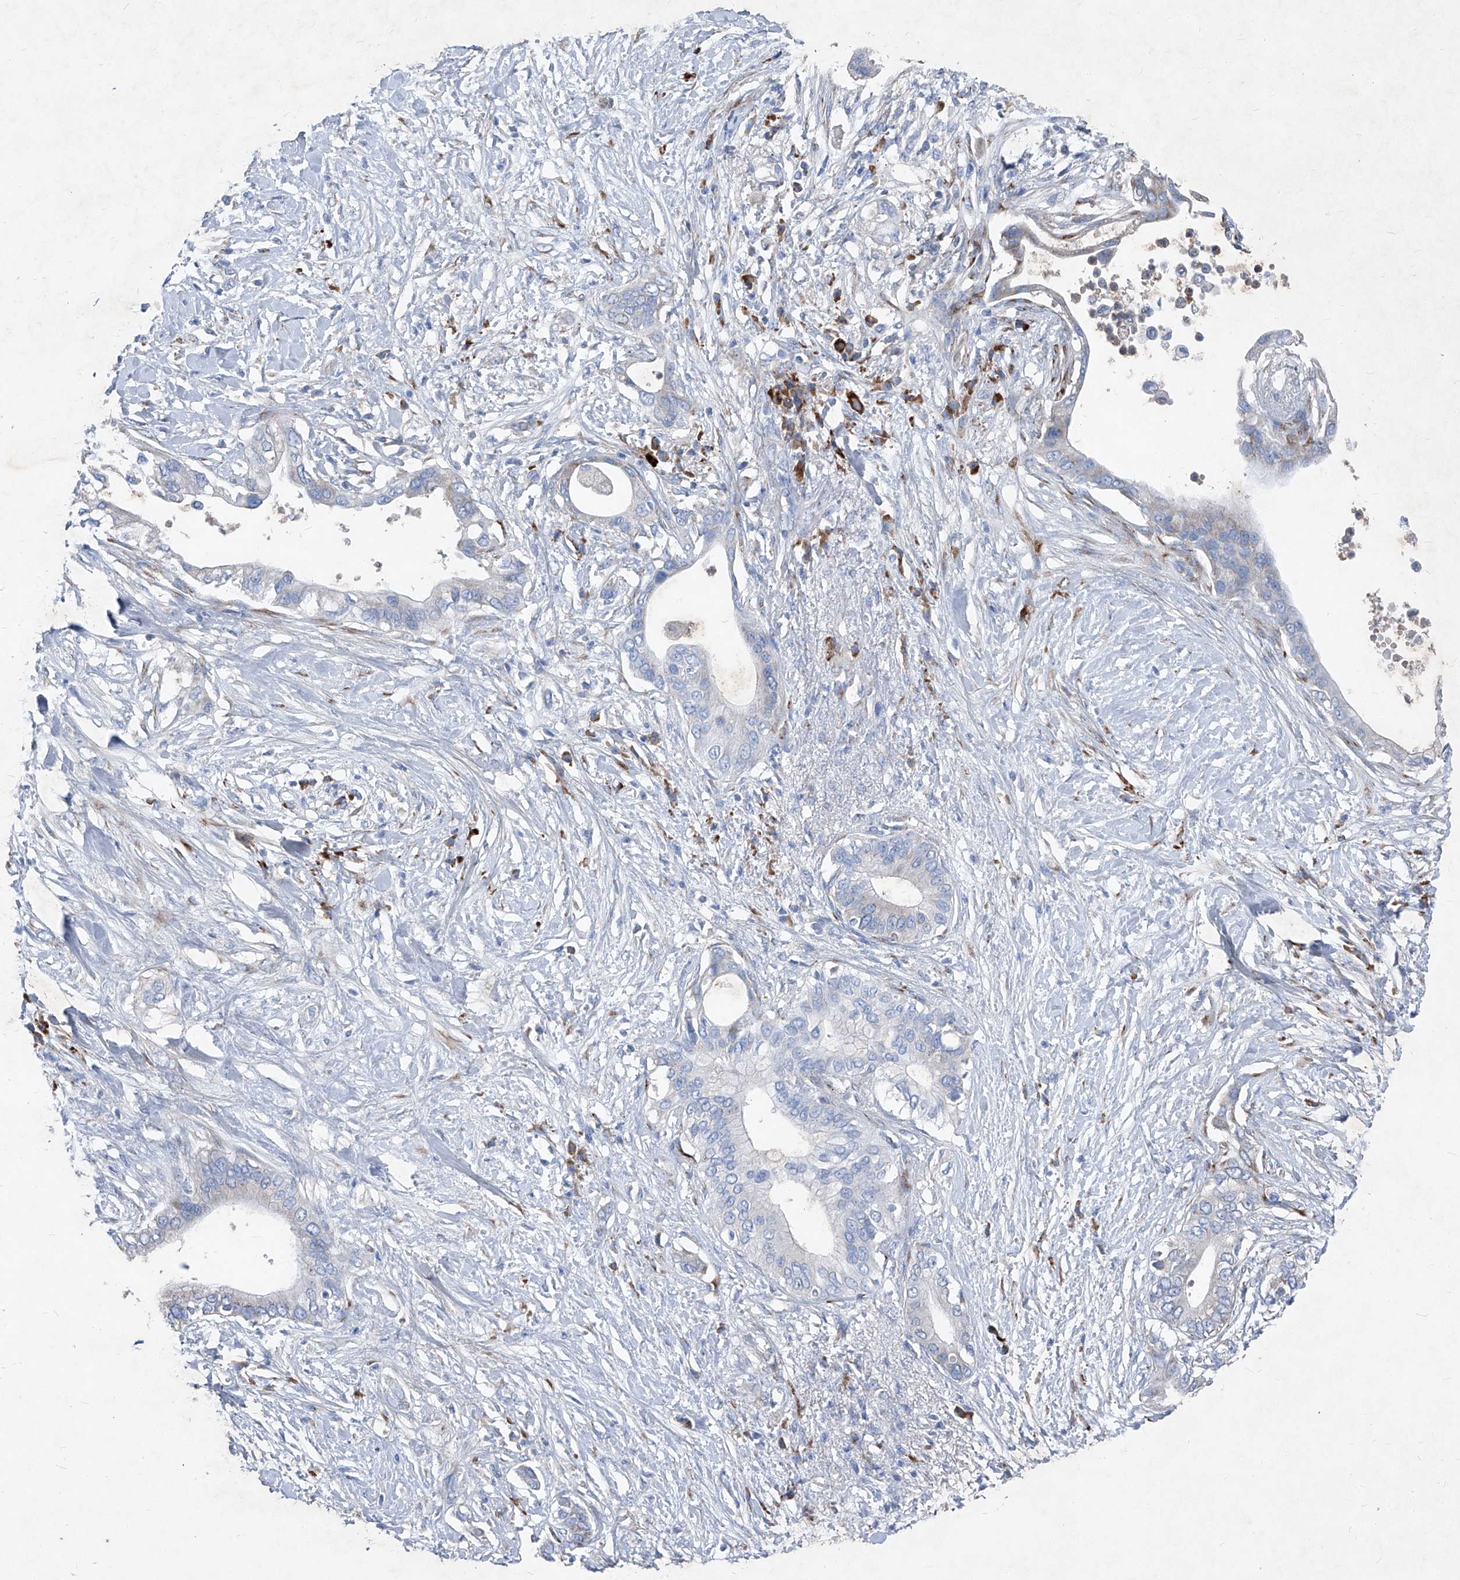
{"staining": {"intensity": "negative", "quantity": "none", "location": "none"}, "tissue": "pancreatic cancer", "cell_type": "Tumor cells", "image_type": "cancer", "snomed": [{"axis": "morphology", "description": "Normal tissue, NOS"}, {"axis": "morphology", "description": "Adenocarcinoma, NOS"}, {"axis": "topography", "description": "Pancreas"}, {"axis": "topography", "description": "Peripheral nerve tissue"}], "caption": "Immunohistochemistry histopathology image of adenocarcinoma (pancreatic) stained for a protein (brown), which displays no positivity in tumor cells. (DAB (3,3'-diaminobenzidine) immunohistochemistry with hematoxylin counter stain).", "gene": "IFI27", "patient": {"sex": "male", "age": 59}}